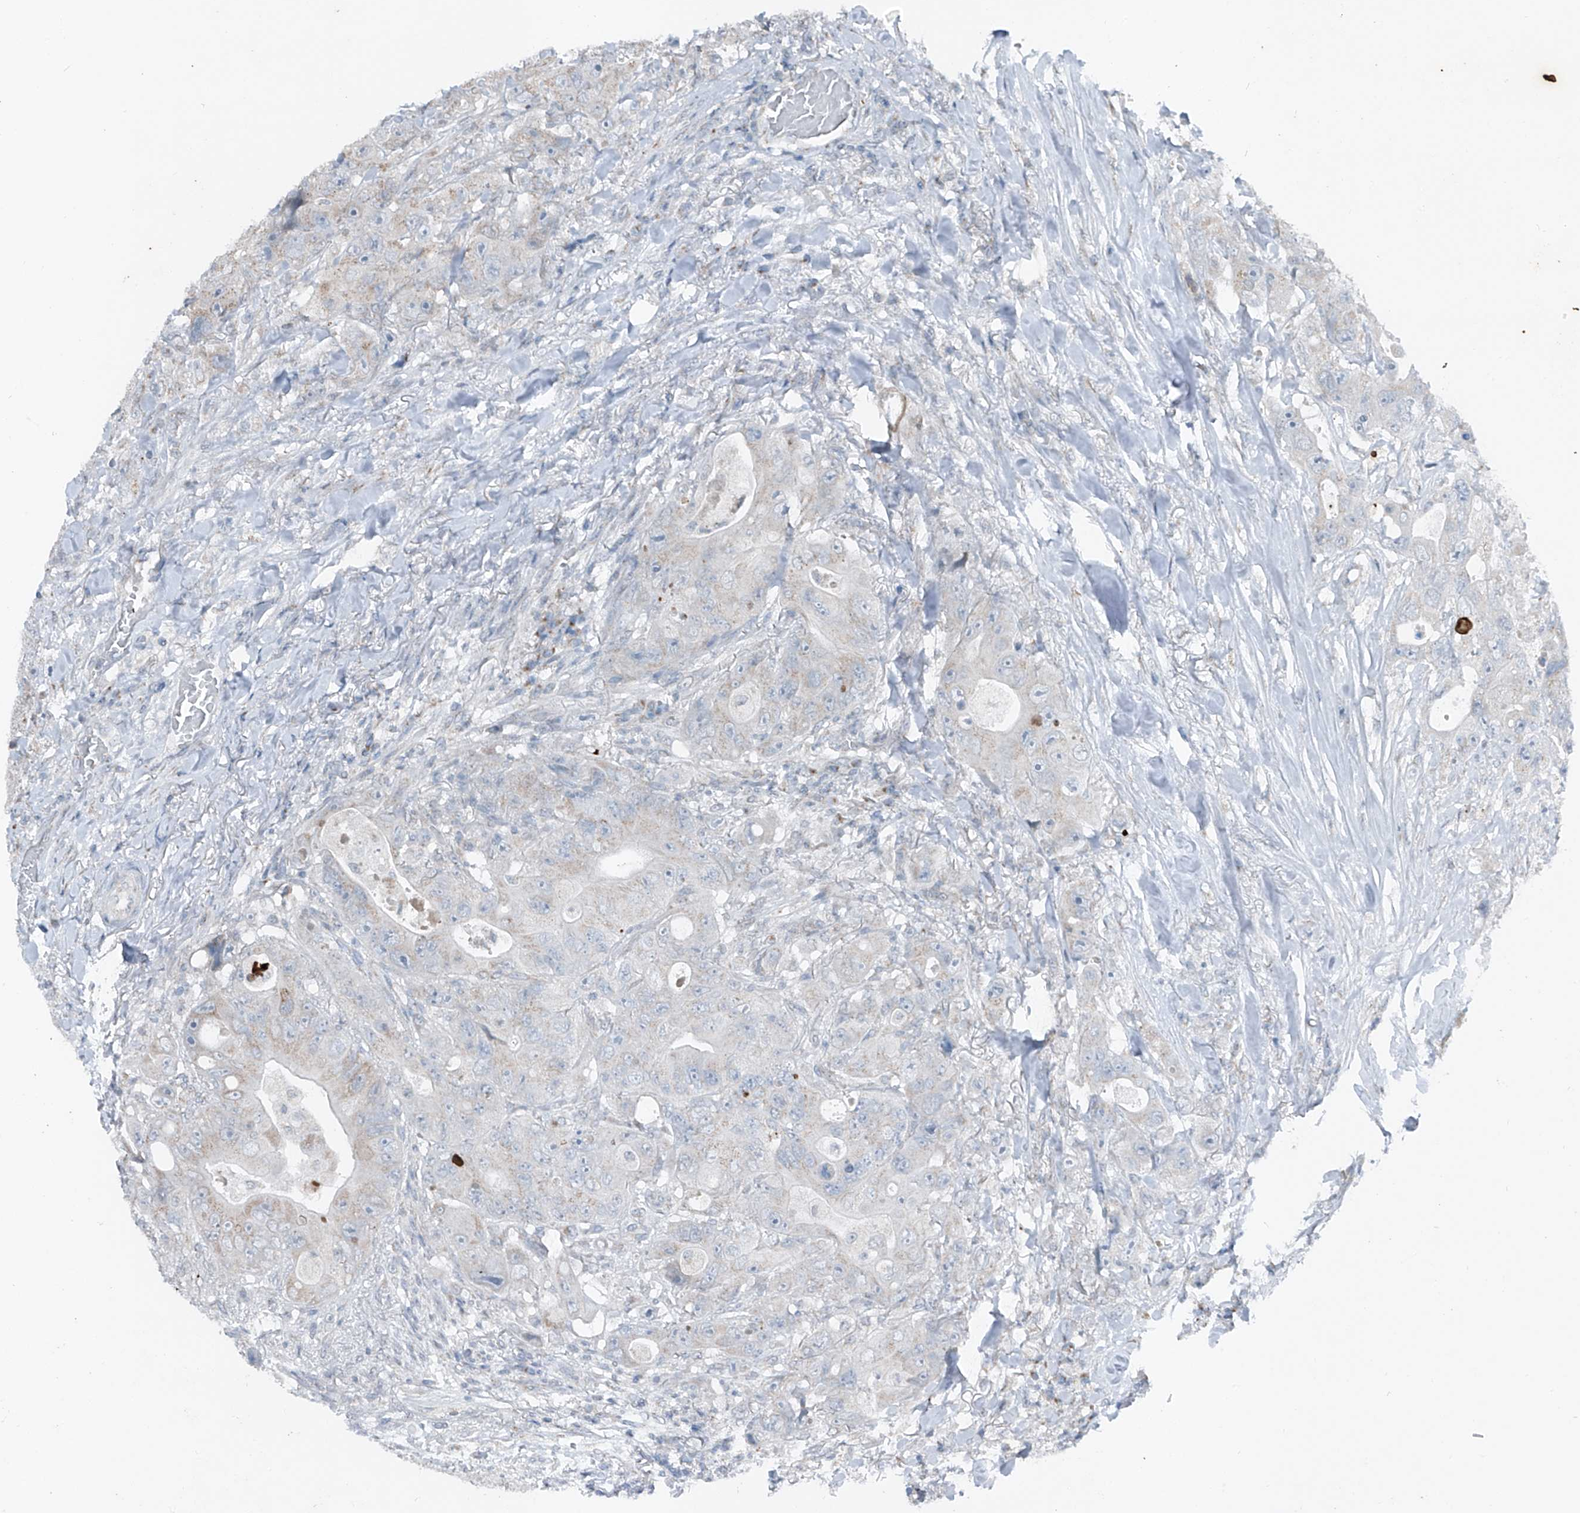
{"staining": {"intensity": "weak", "quantity": "<25%", "location": "cytoplasmic/membranous"}, "tissue": "colorectal cancer", "cell_type": "Tumor cells", "image_type": "cancer", "snomed": [{"axis": "morphology", "description": "Adenocarcinoma, NOS"}, {"axis": "topography", "description": "Colon"}], "caption": "Tumor cells are negative for protein expression in human colorectal cancer. (DAB immunohistochemistry (IHC), high magnification).", "gene": "DYRK1B", "patient": {"sex": "female", "age": 46}}